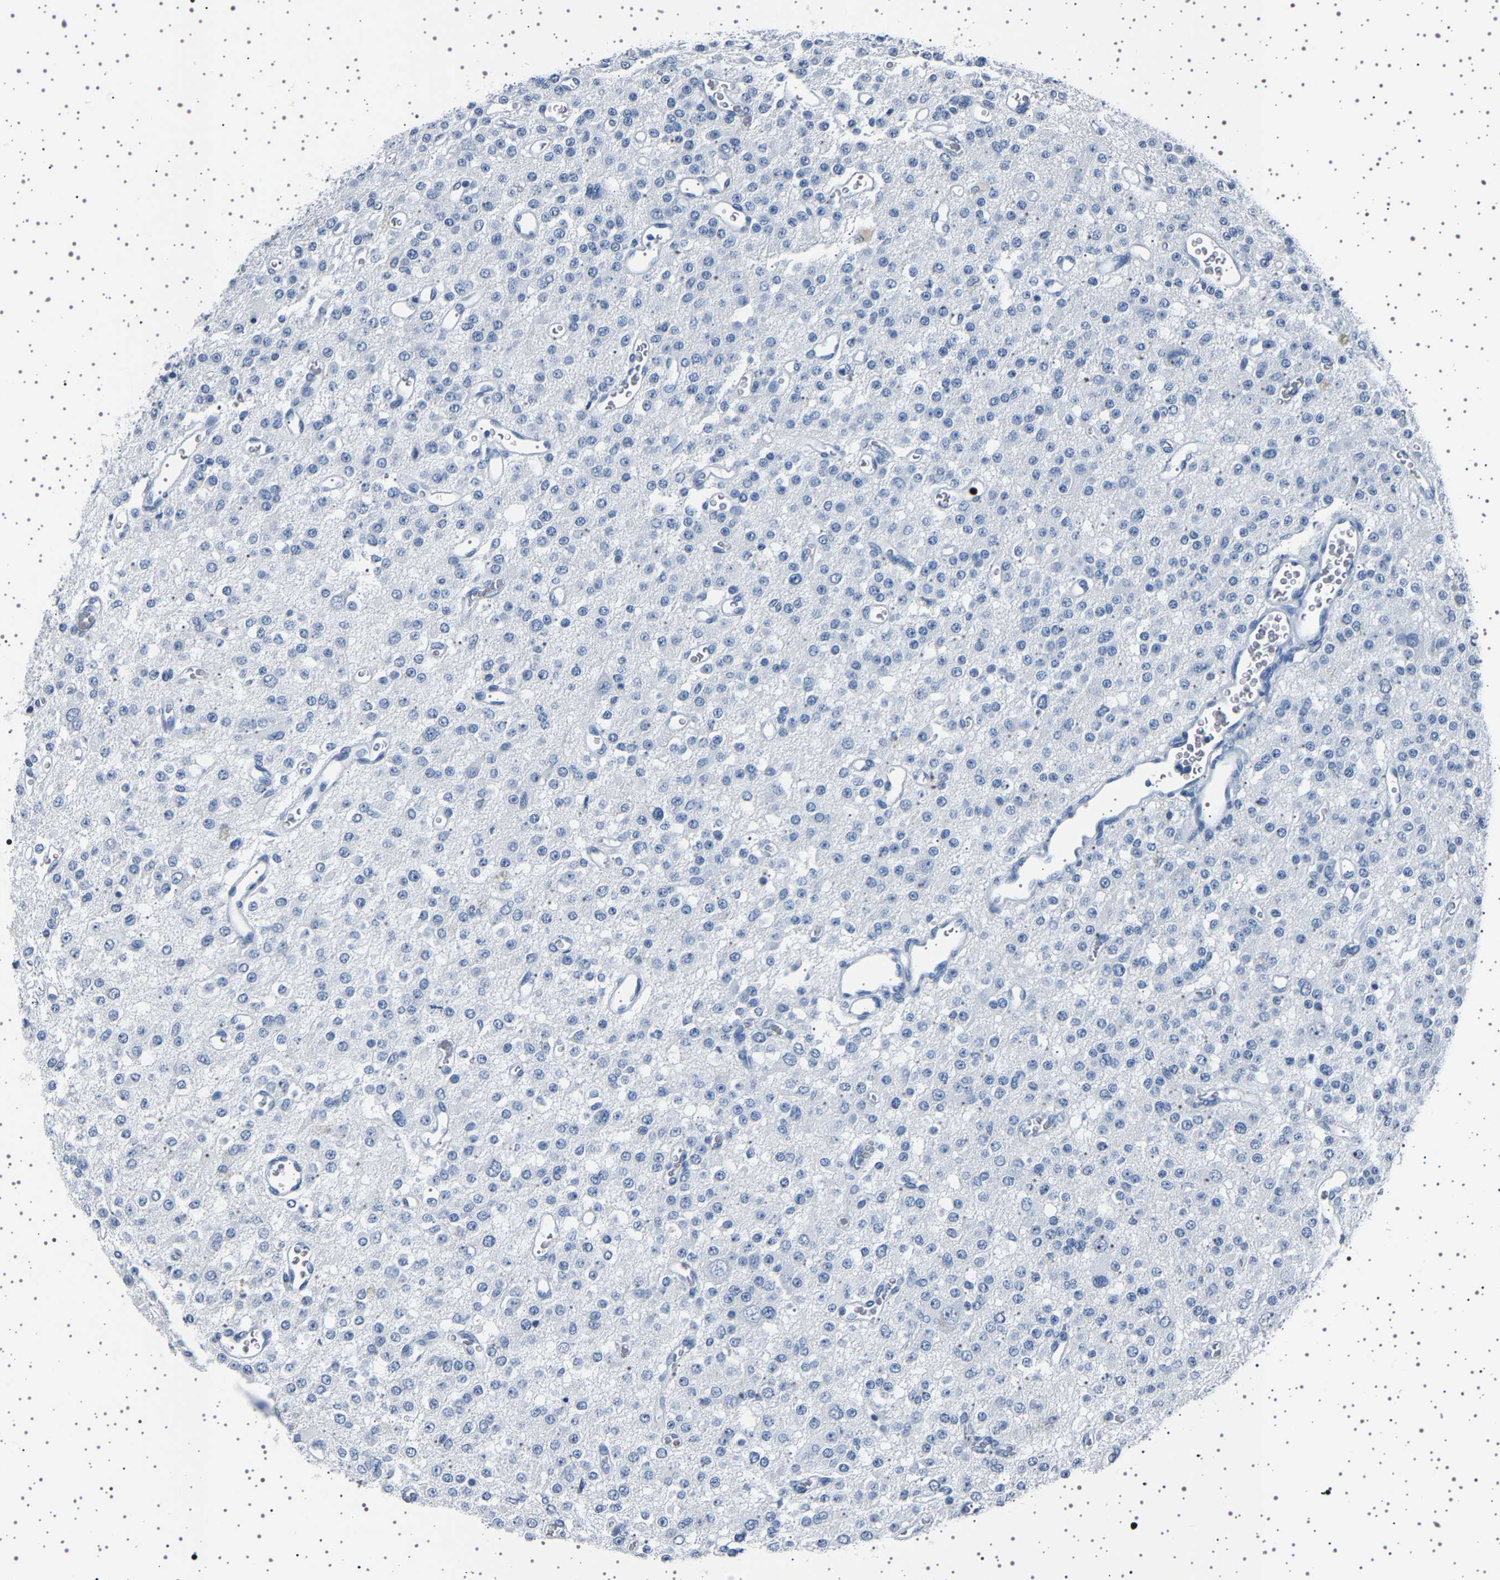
{"staining": {"intensity": "negative", "quantity": "none", "location": "none"}, "tissue": "glioma", "cell_type": "Tumor cells", "image_type": "cancer", "snomed": [{"axis": "morphology", "description": "Glioma, malignant, Low grade"}, {"axis": "topography", "description": "Brain"}], "caption": "This is a photomicrograph of immunohistochemistry staining of glioma, which shows no expression in tumor cells.", "gene": "TFF3", "patient": {"sex": "male", "age": 38}}